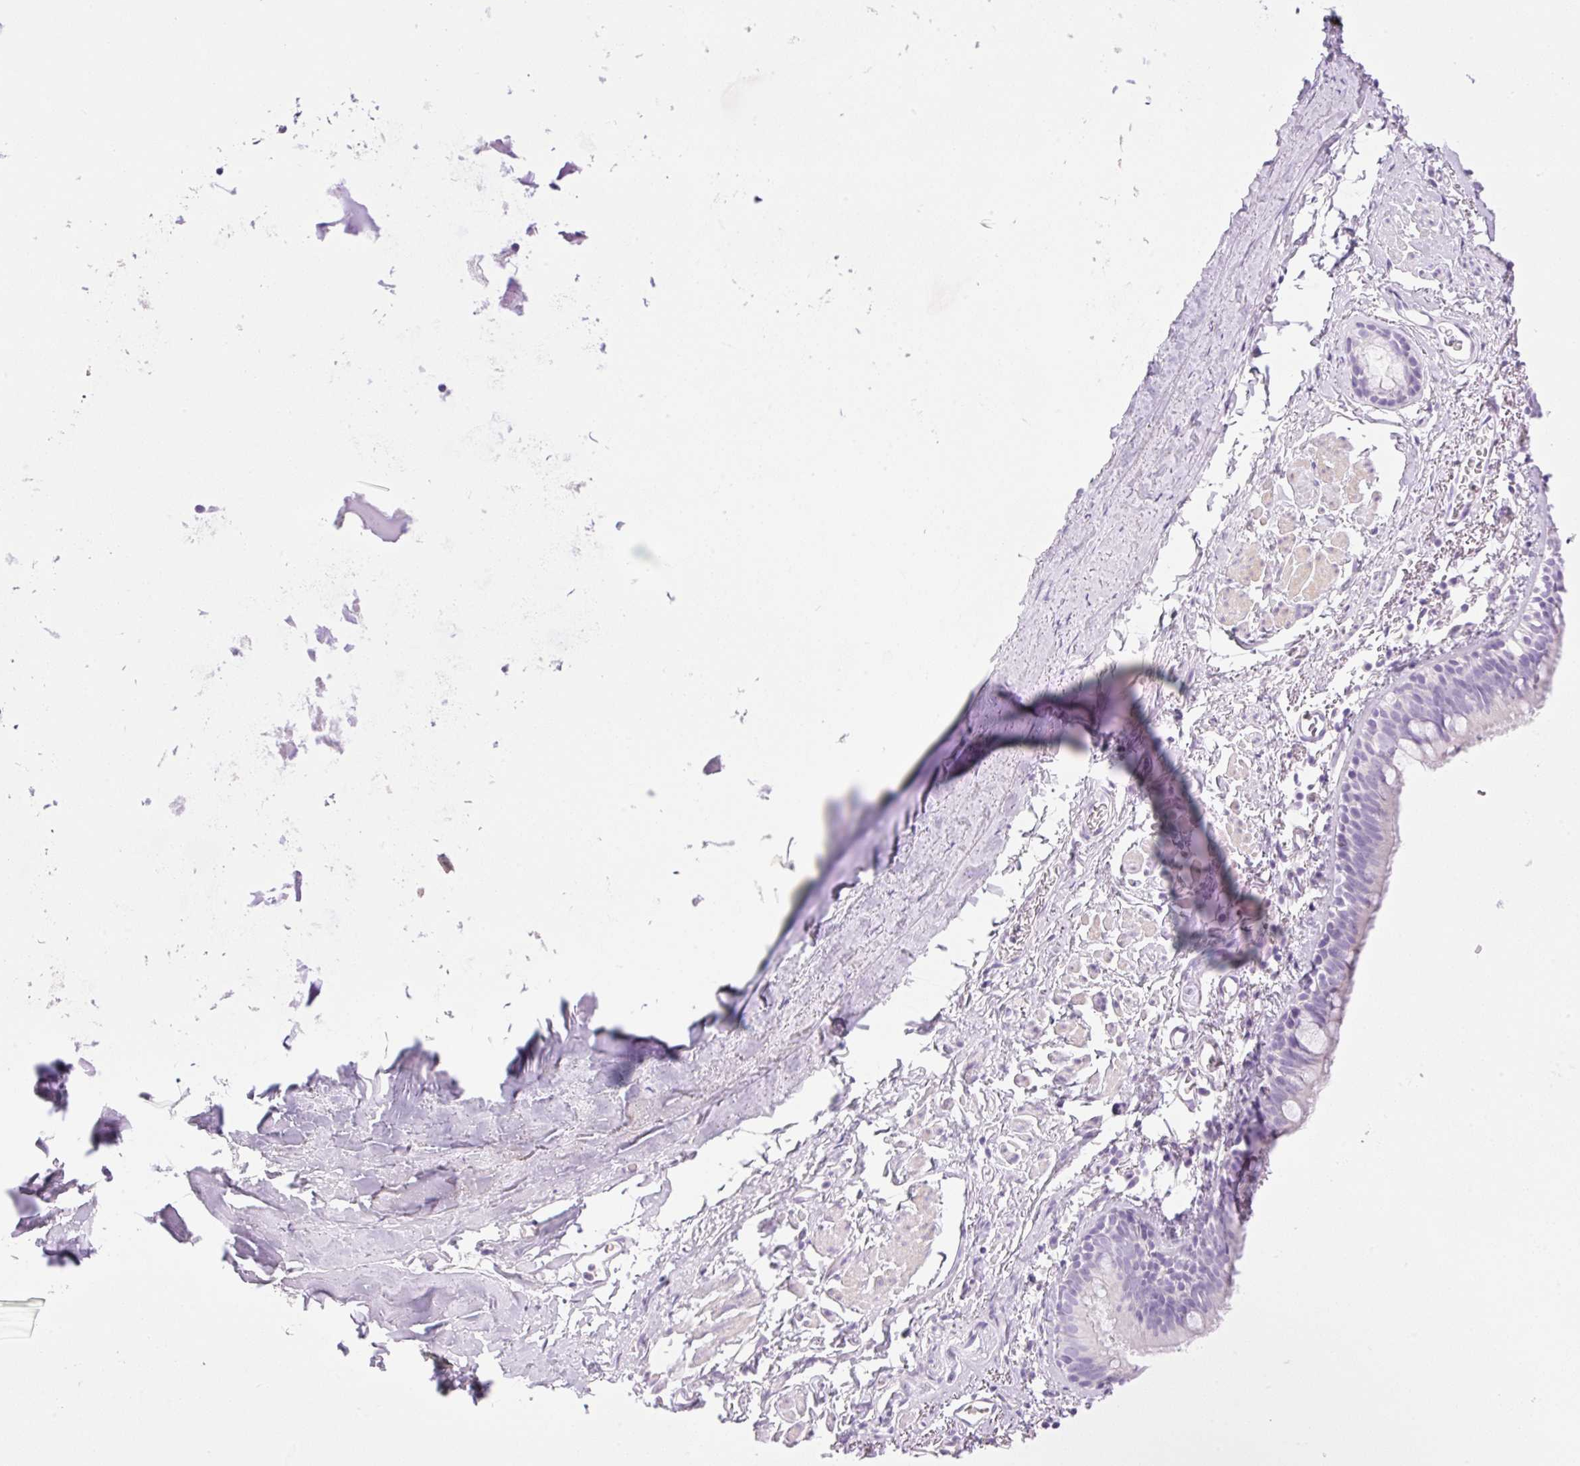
{"staining": {"intensity": "negative", "quantity": "none", "location": "none"}, "tissue": "bronchus", "cell_type": "Respiratory epithelial cells", "image_type": "normal", "snomed": [{"axis": "morphology", "description": "Normal tissue, NOS"}, {"axis": "topography", "description": "Bronchus"}], "caption": "Immunohistochemistry of normal bronchus reveals no staining in respiratory epithelial cells.", "gene": "PALM3", "patient": {"sex": "male", "age": 67}}